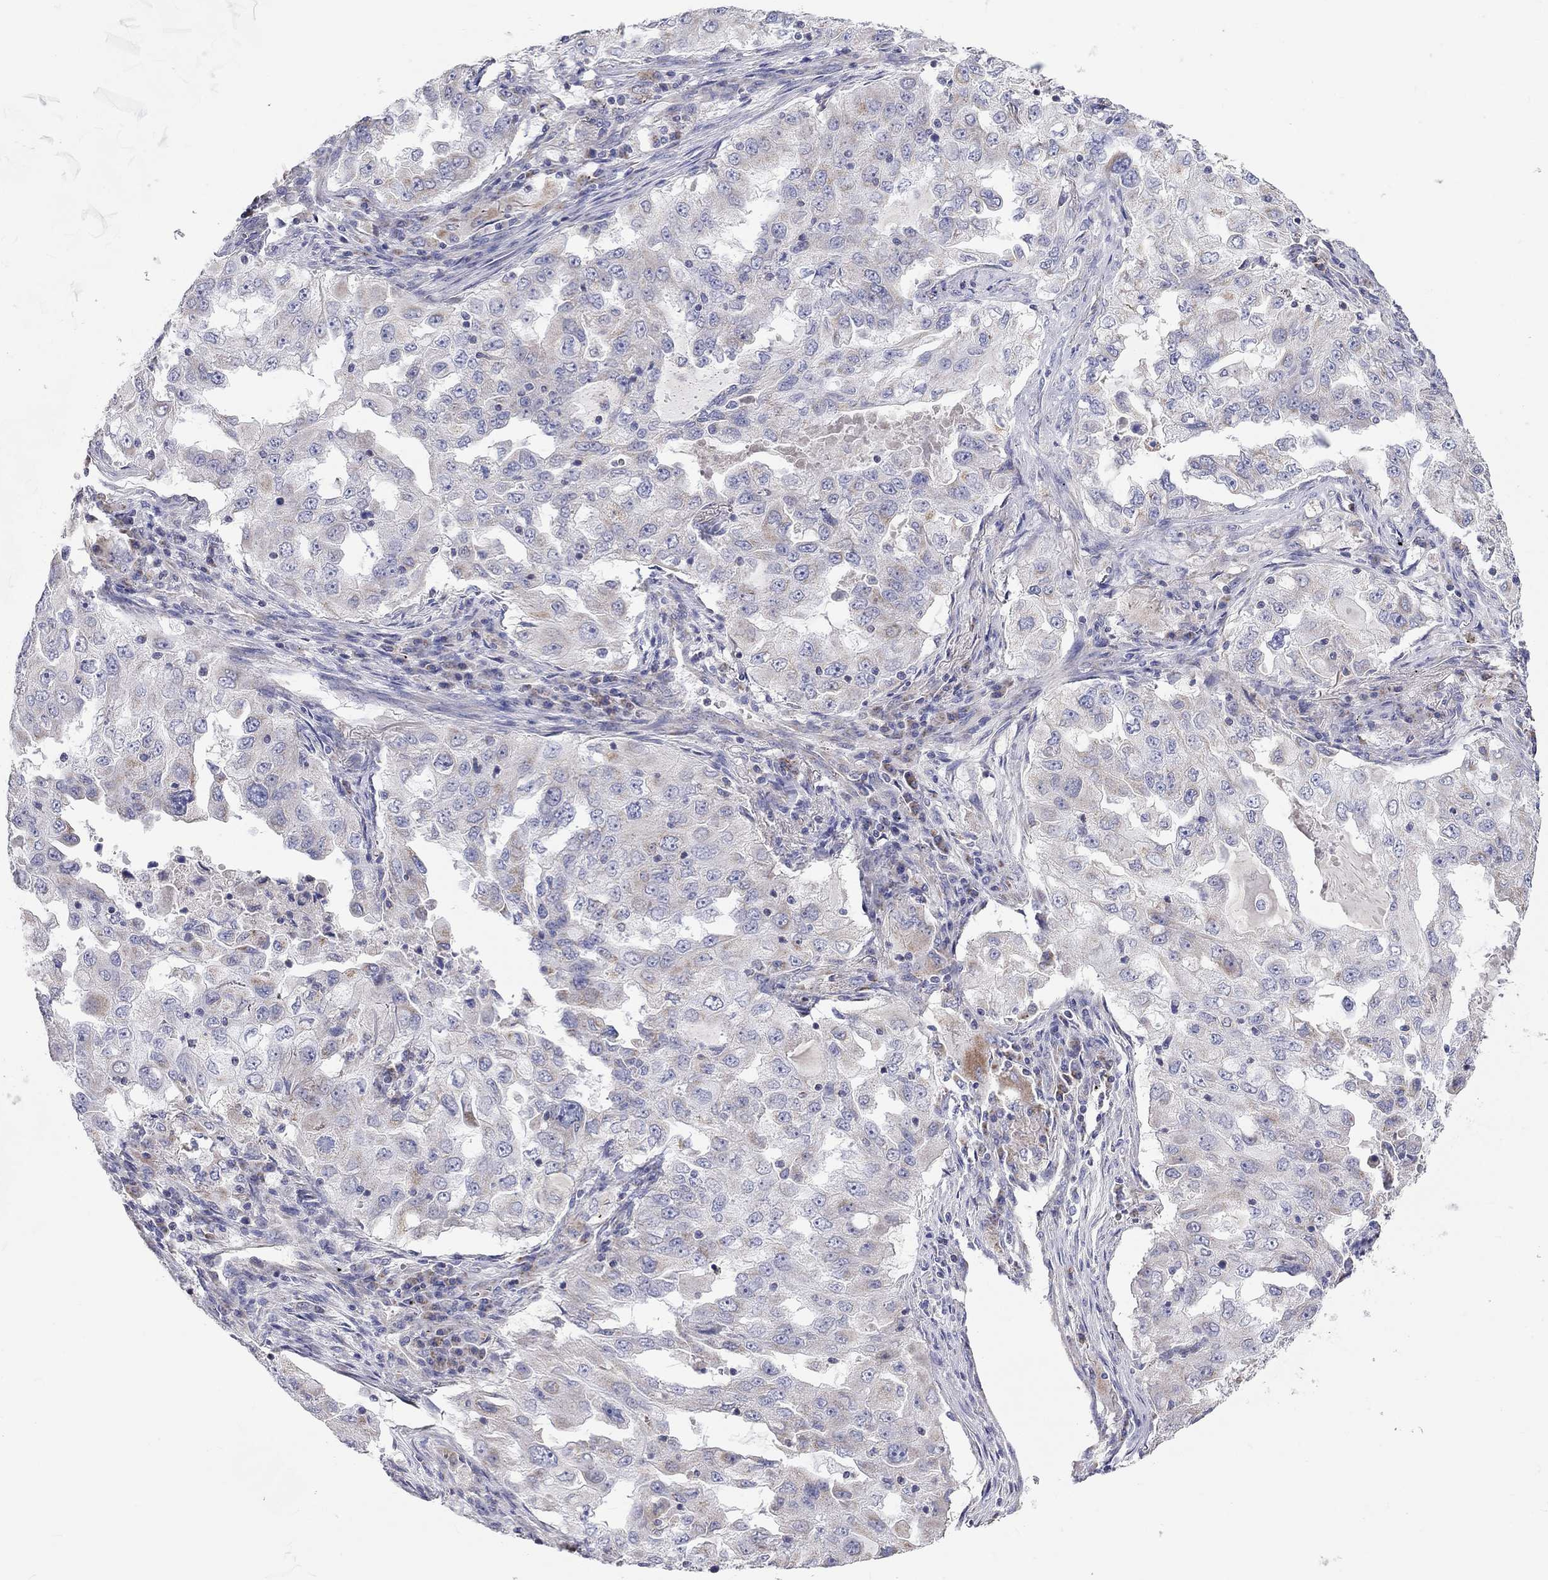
{"staining": {"intensity": "moderate", "quantity": "<25%", "location": "cytoplasmic/membranous"}, "tissue": "lung cancer", "cell_type": "Tumor cells", "image_type": "cancer", "snomed": [{"axis": "morphology", "description": "Adenocarcinoma, NOS"}, {"axis": "topography", "description": "Lung"}], "caption": "An image of human lung adenocarcinoma stained for a protein demonstrates moderate cytoplasmic/membranous brown staining in tumor cells. (brown staining indicates protein expression, while blue staining denotes nuclei).", "gene": "RCAN1", "patient": {"sex": "female", "age": 61}}